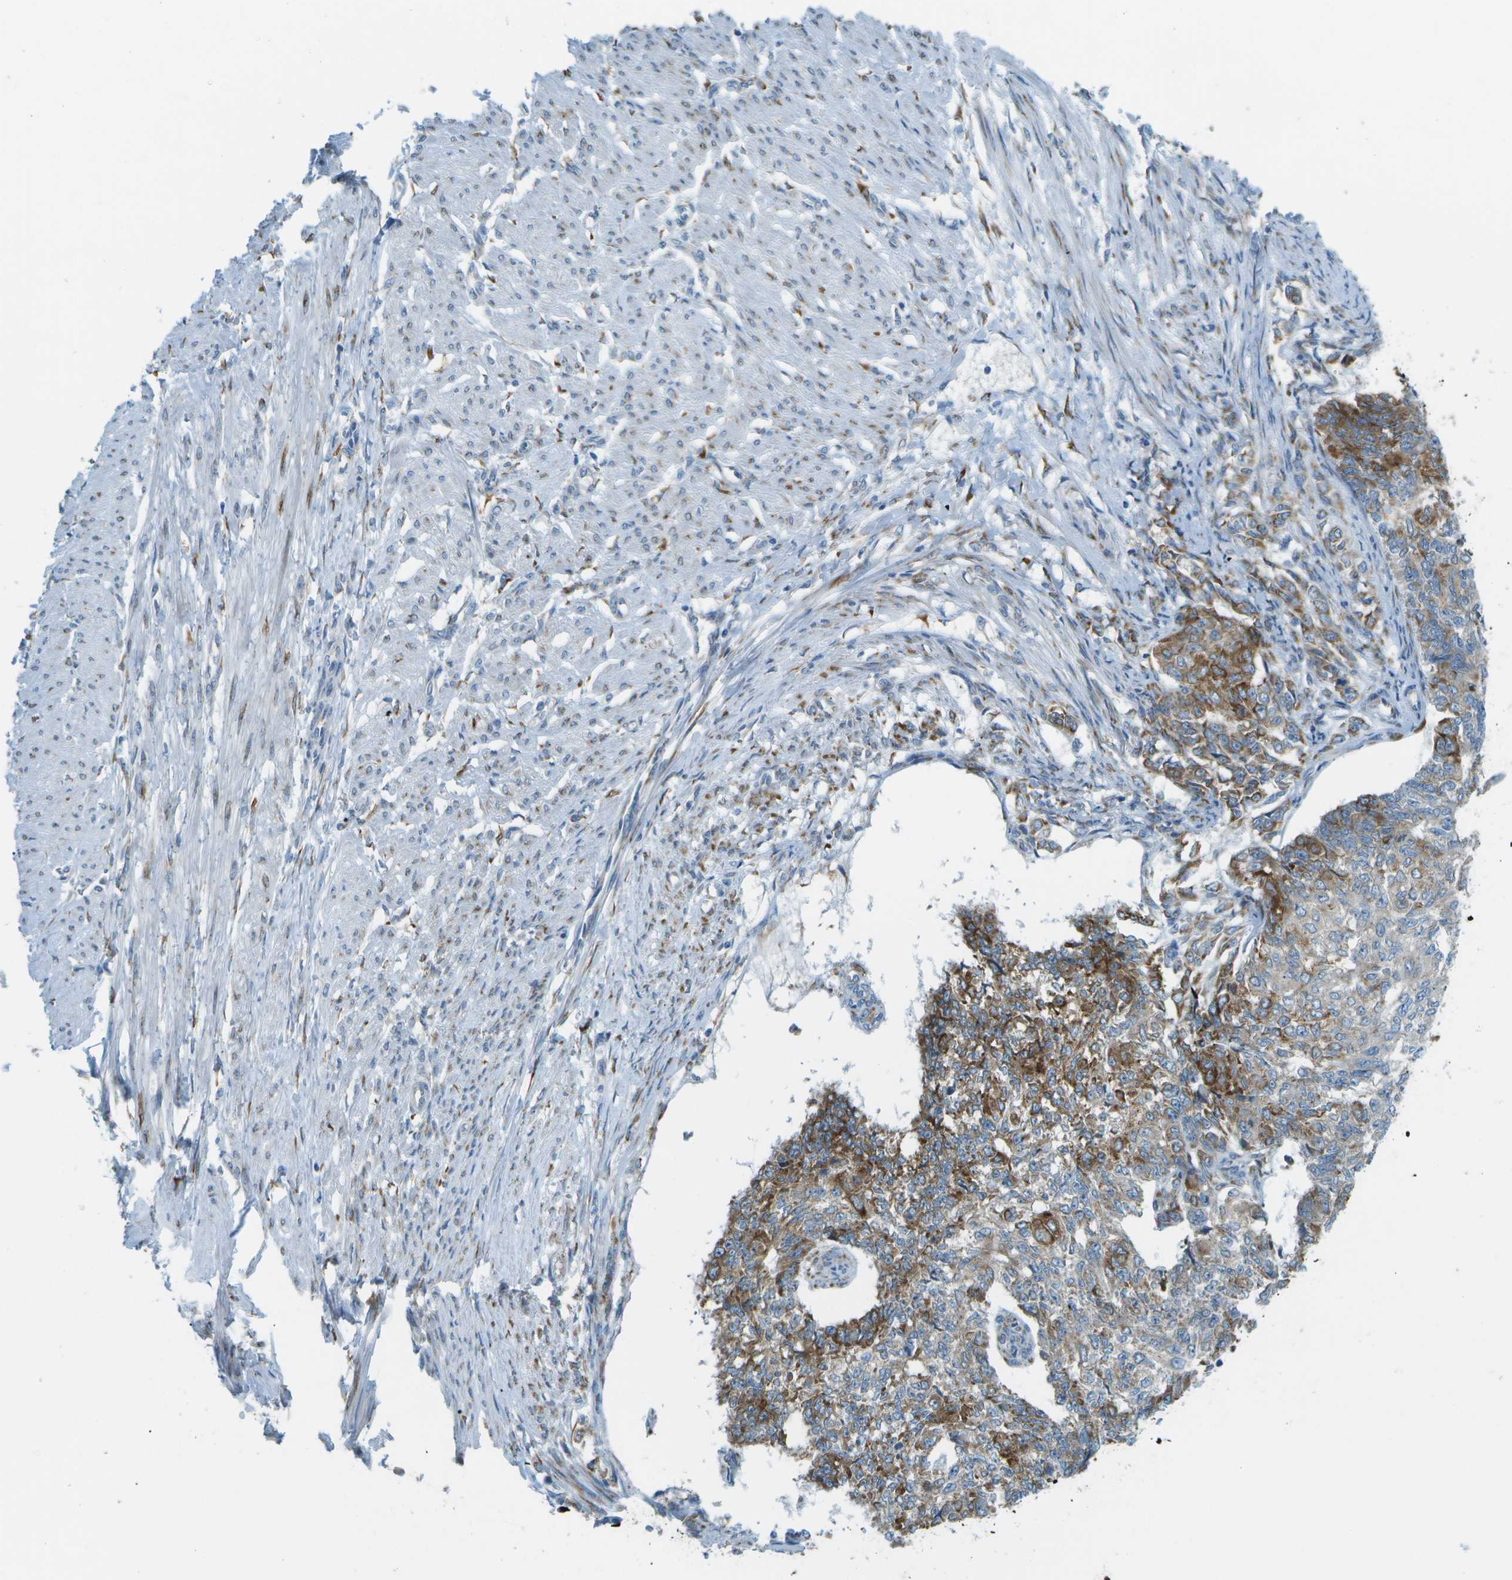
{"staining": {"intensity": "moderate", "quantity": ">75%", "location": "cytoplasmic/membranous"}, "tissue": "endometrial cancer", "cell_type": "Tumor cells", "image_type": "cancer", "snomed": [{"axis": "morphology", "description": "Adenocarcinoma, NOS"}, {"axis": "topography", "description": "Endometrium"}], "caption": "Immunohistochemistry (IHC) of human endometrial cancer displays medium levels of moderate cytoplasmic/membranous staining in about >75% of tumor cells.", "gene": "KCTD3", "patient": {"sex": "female", "age": 32}}